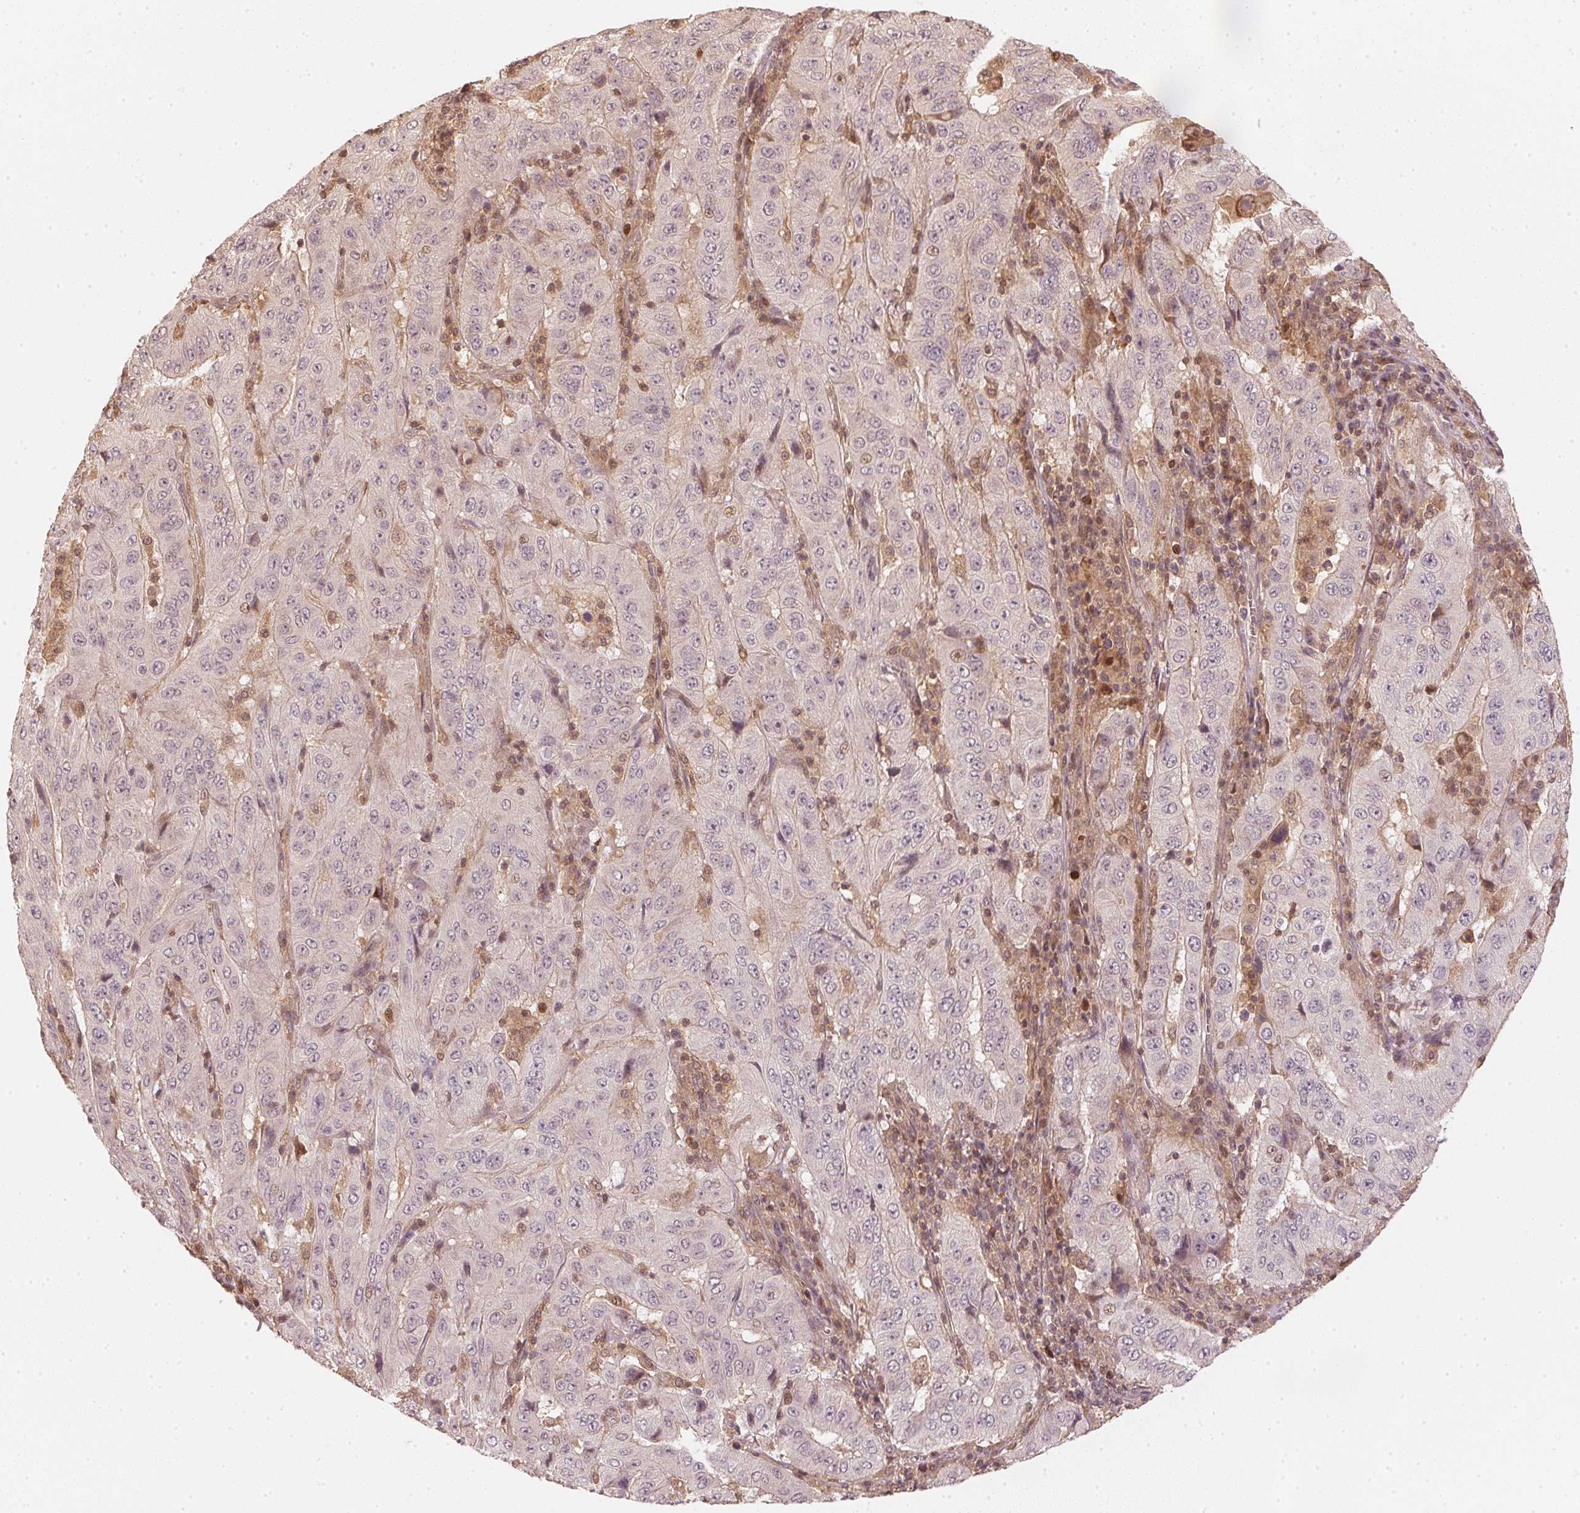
{"staining": {"intensity": "negative", "quantity": "none", "location": "none"}, "tissue": "pancreatic cancer", "cell_type": "Tumor cells", "image_type": "cancer", "snomed": [{"axis": "morphology", "description": "Adenocarcinoma, NOS"}, {"axis": "topography", "description": "Pancreas"}], "caption": "Immunohistochemistry image of pancreatic adenocarcinoma stained for a protein (brown), which exhibits no staining in tumor cells.", "gene": "UBE2L3", "patient": {"sex": "male", "age": 63}}